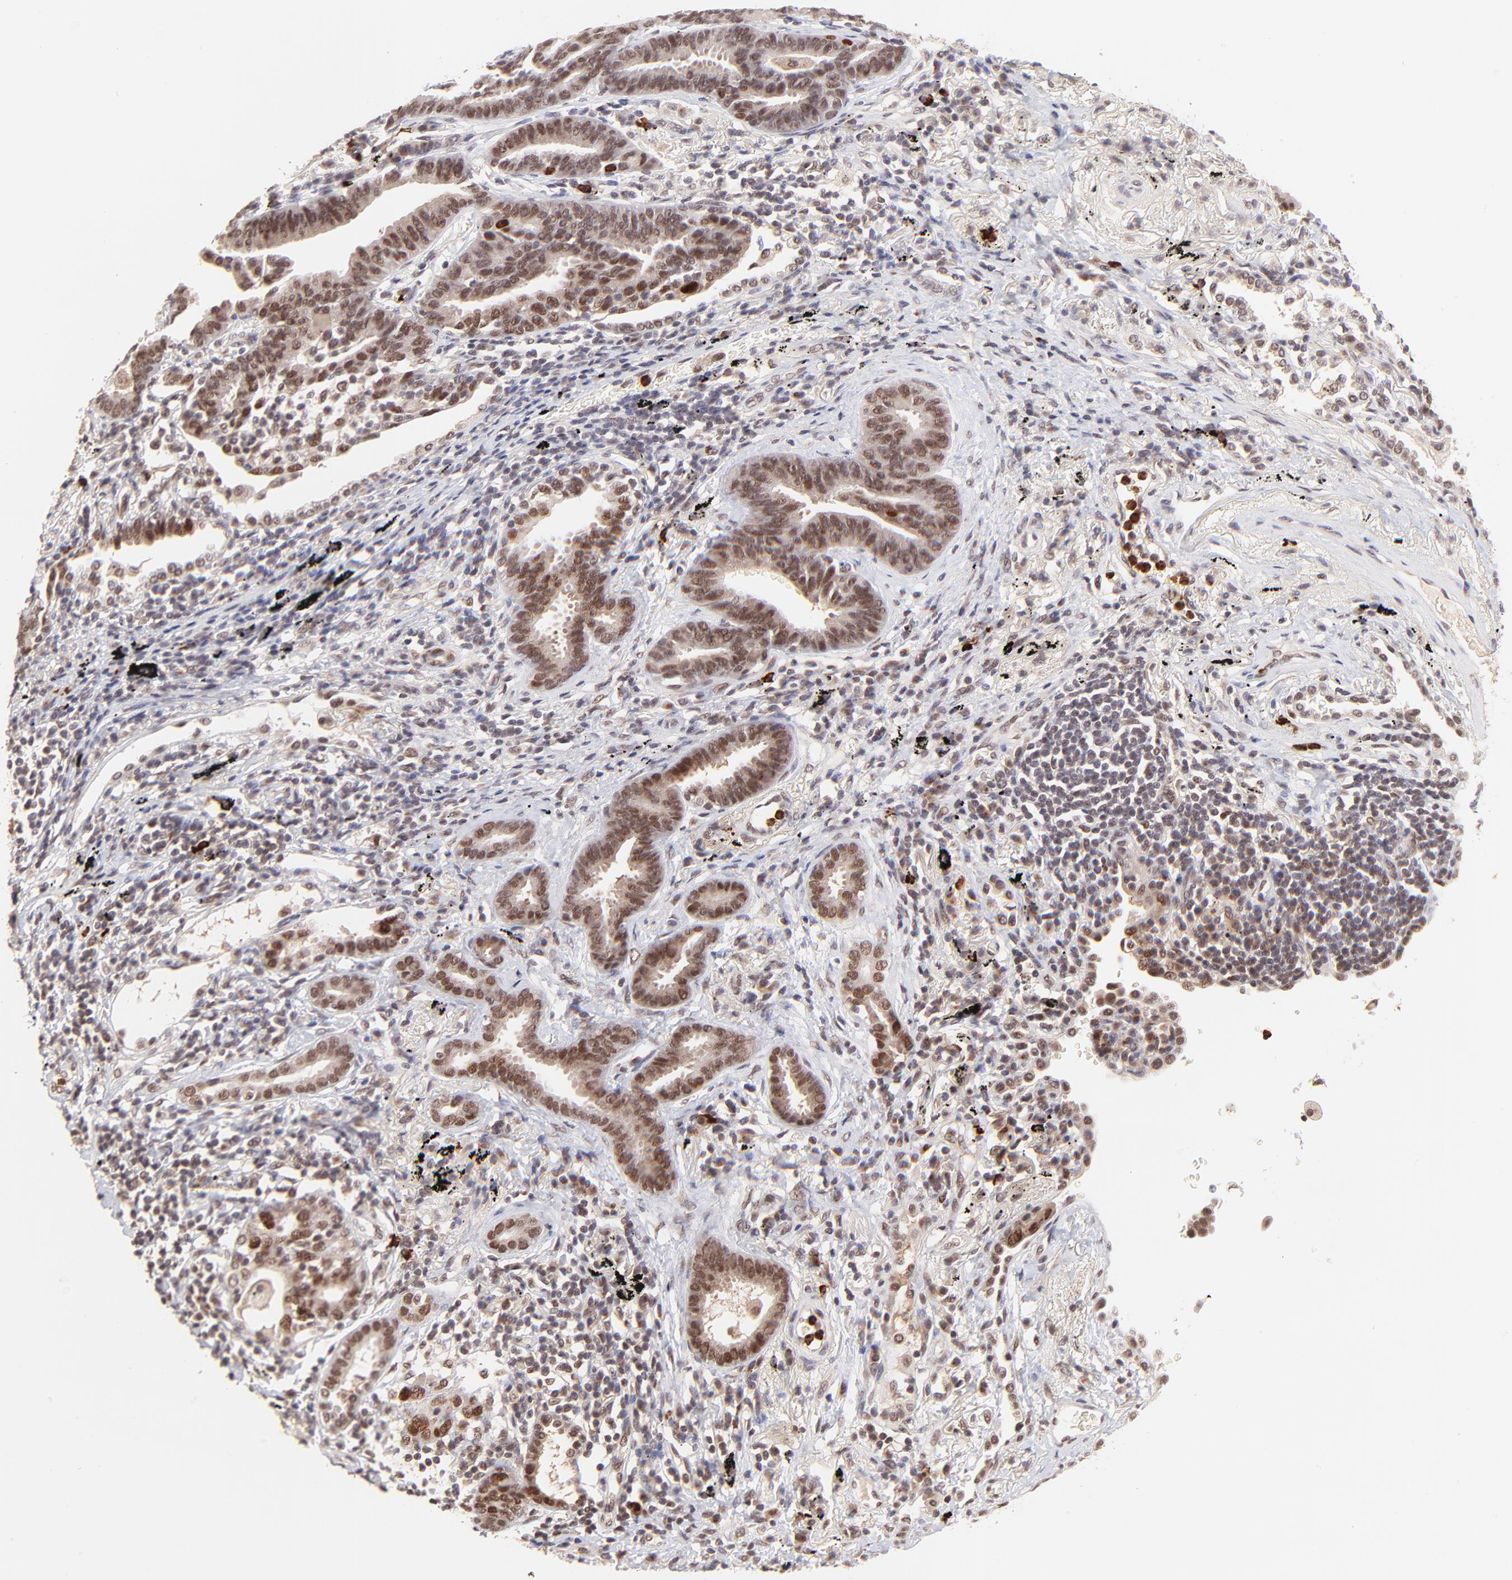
{"staining": {"intensity": "moderate", "quantity": ">75%", "location": "nuclear"}, "tissue": "lung cancer", "cell_type": "Tumor cells", "image_type": "cancer", "snomed": [{"axis": "morphology", "description": "Adenocarcinoma, NOS"}, {"axis": "topography", "description": "Lung"}], "caption": "Lung cancer (adenocarcinoma) was stained to show a protein in brown. There is medium levels of moderate nuclear positivity in approximately >75% of tumor cells.", "gene": "MED12", "patient": {"sex": "female", "age": 64}}